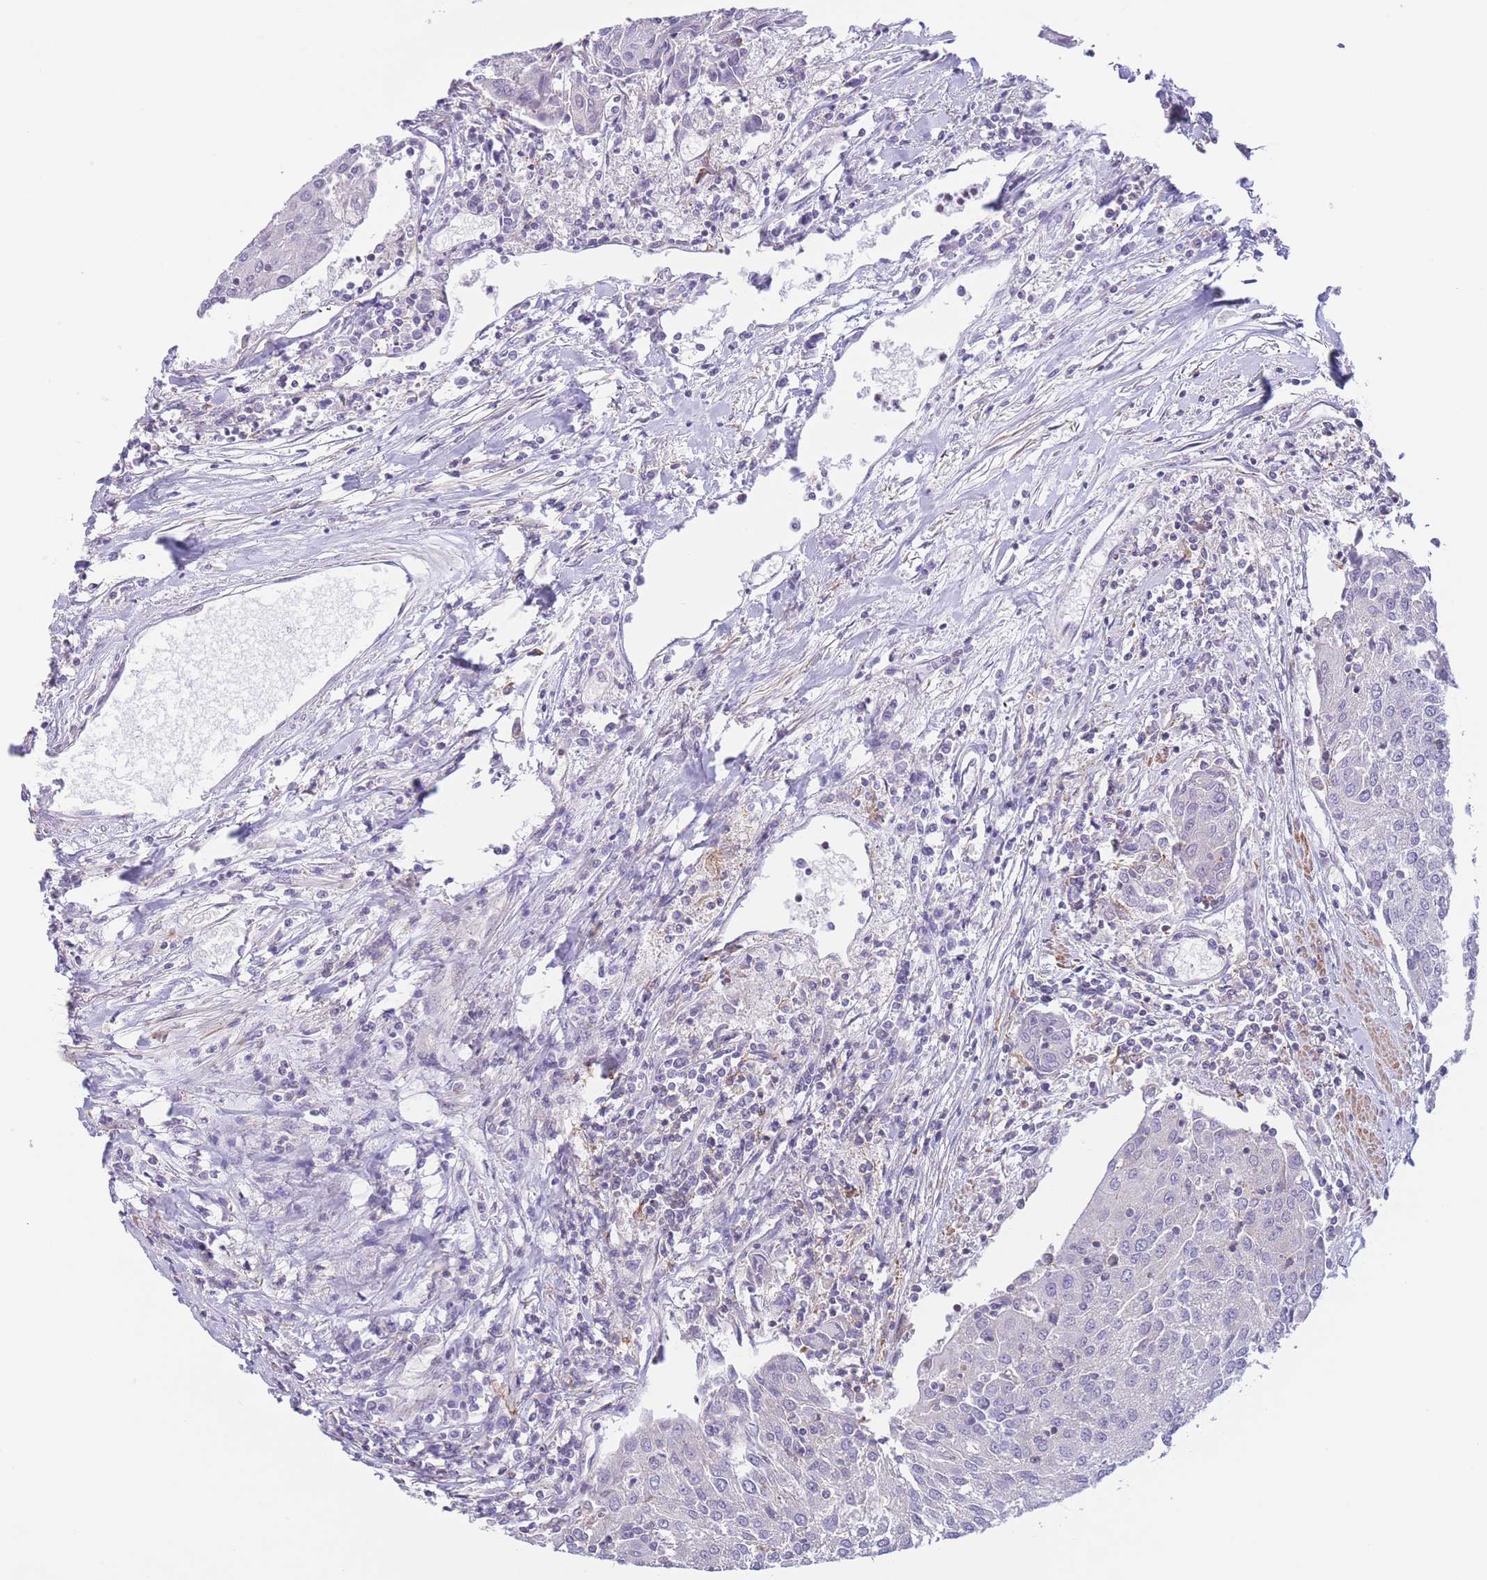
{"staining": {"intensity": "negative", "quantity": "none", "location": "none"}, "tissue": "urothelial cancer", "cell_type": "Tumor cells", "image_type": "cancer", "snomed": [{"axis": "morphology", "description": "Urothelial carcinoma, High grade"}, {"axis": "topography", "description": "Urinary bladder"}], "caption": "An image of urothelial cancer stained for a protein shows no brown staining in tumor cells. (DAB (3,3'-diaminobenzidine) immunohistochemistry (IHC) visualized using brightfield microscopy, high magnification).", "gene": "C9orf152", "patient": {"sex": "female", "age": 85}}